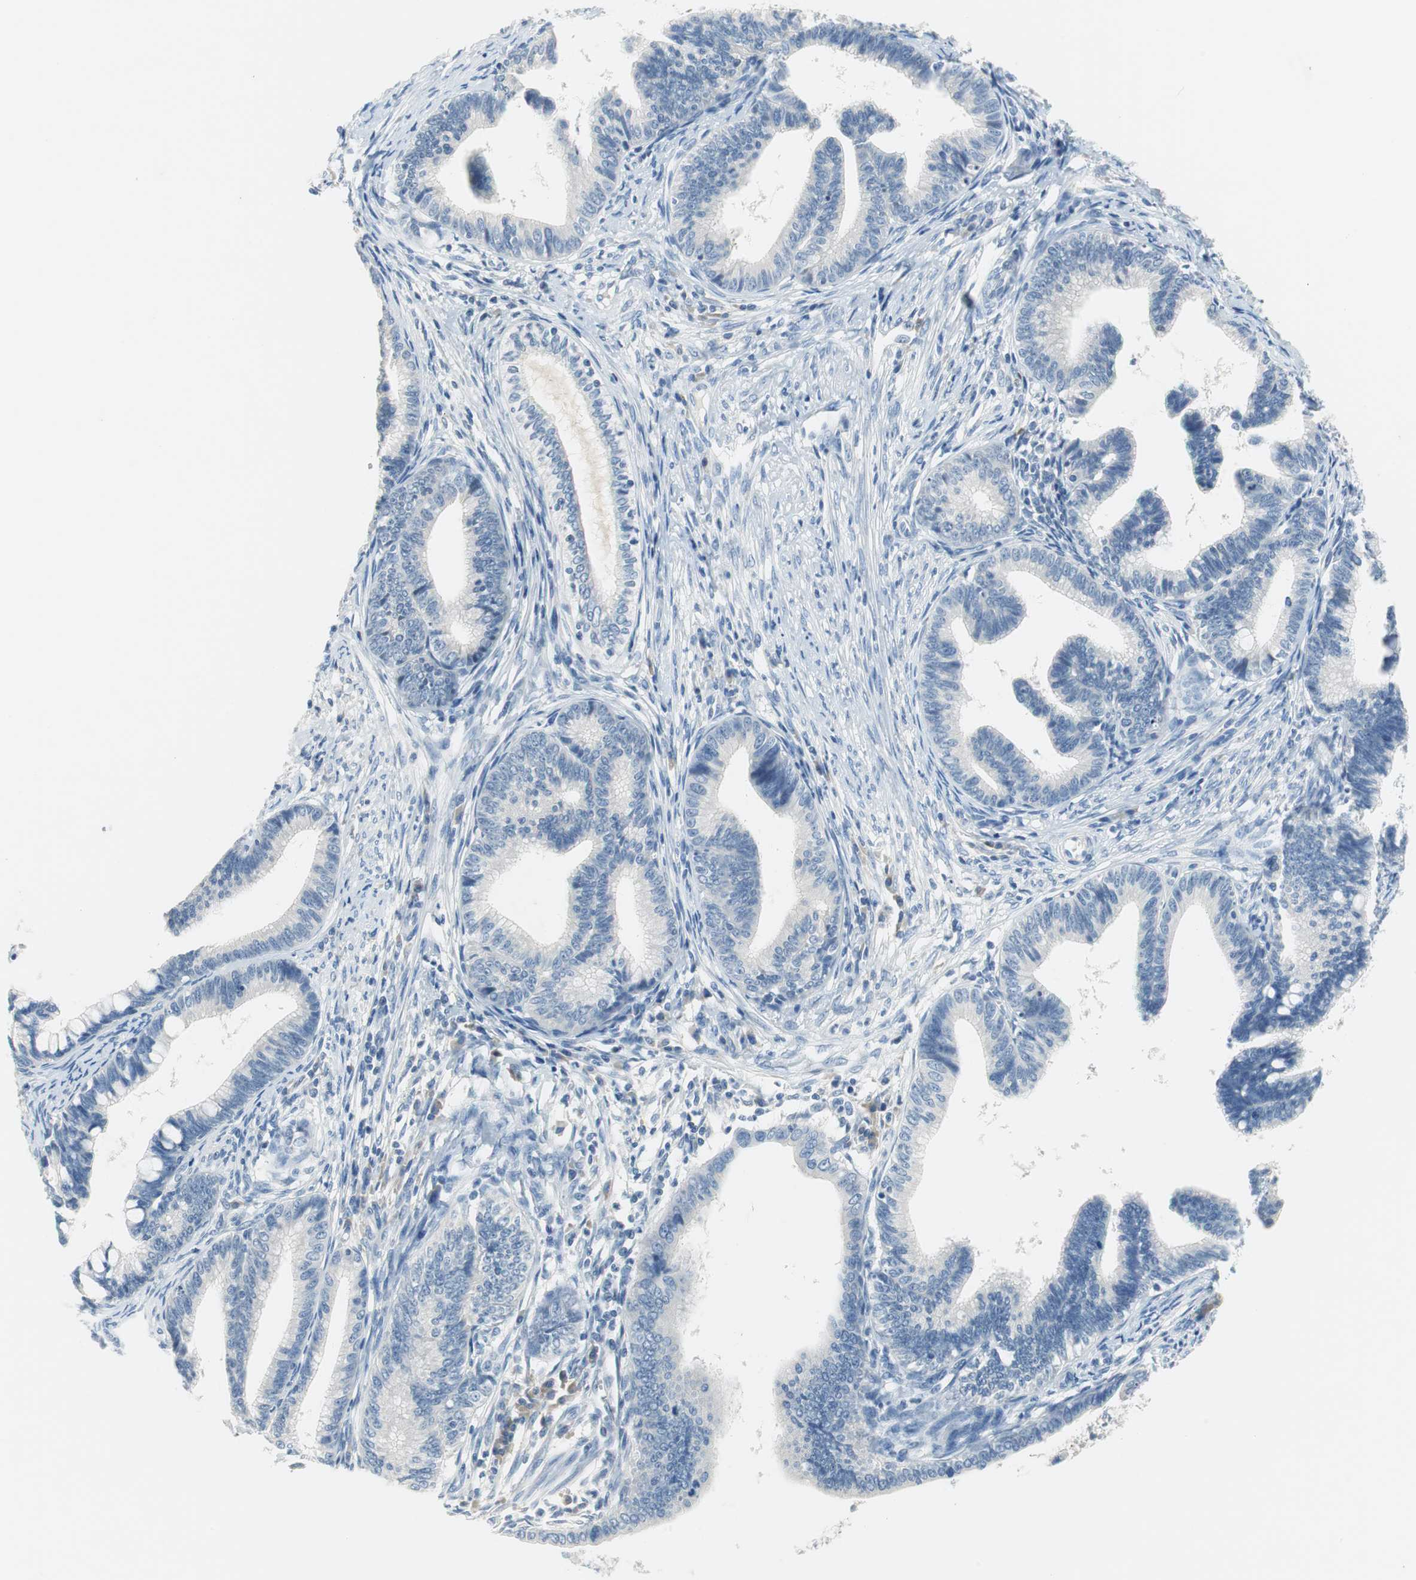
{"staining": {"intensity": "negative", "quantity": "none", "location": "none"}, "tissue": "cervical cancer", "cell_type": "Tumor cells", "image_type": "cancer", "snomed": [{"axis": "morphology", "description": "Adenocarcinoma, NOS"}, {"axis": "topography", "description": "Cervix"}], "caption": "Immunohistochemistry of human adenocarcinoma (cervical) demonstrates no staining in tumor cells.", "gene": "GLCCI1", "patient": {"sex": "female", "age": 36}}